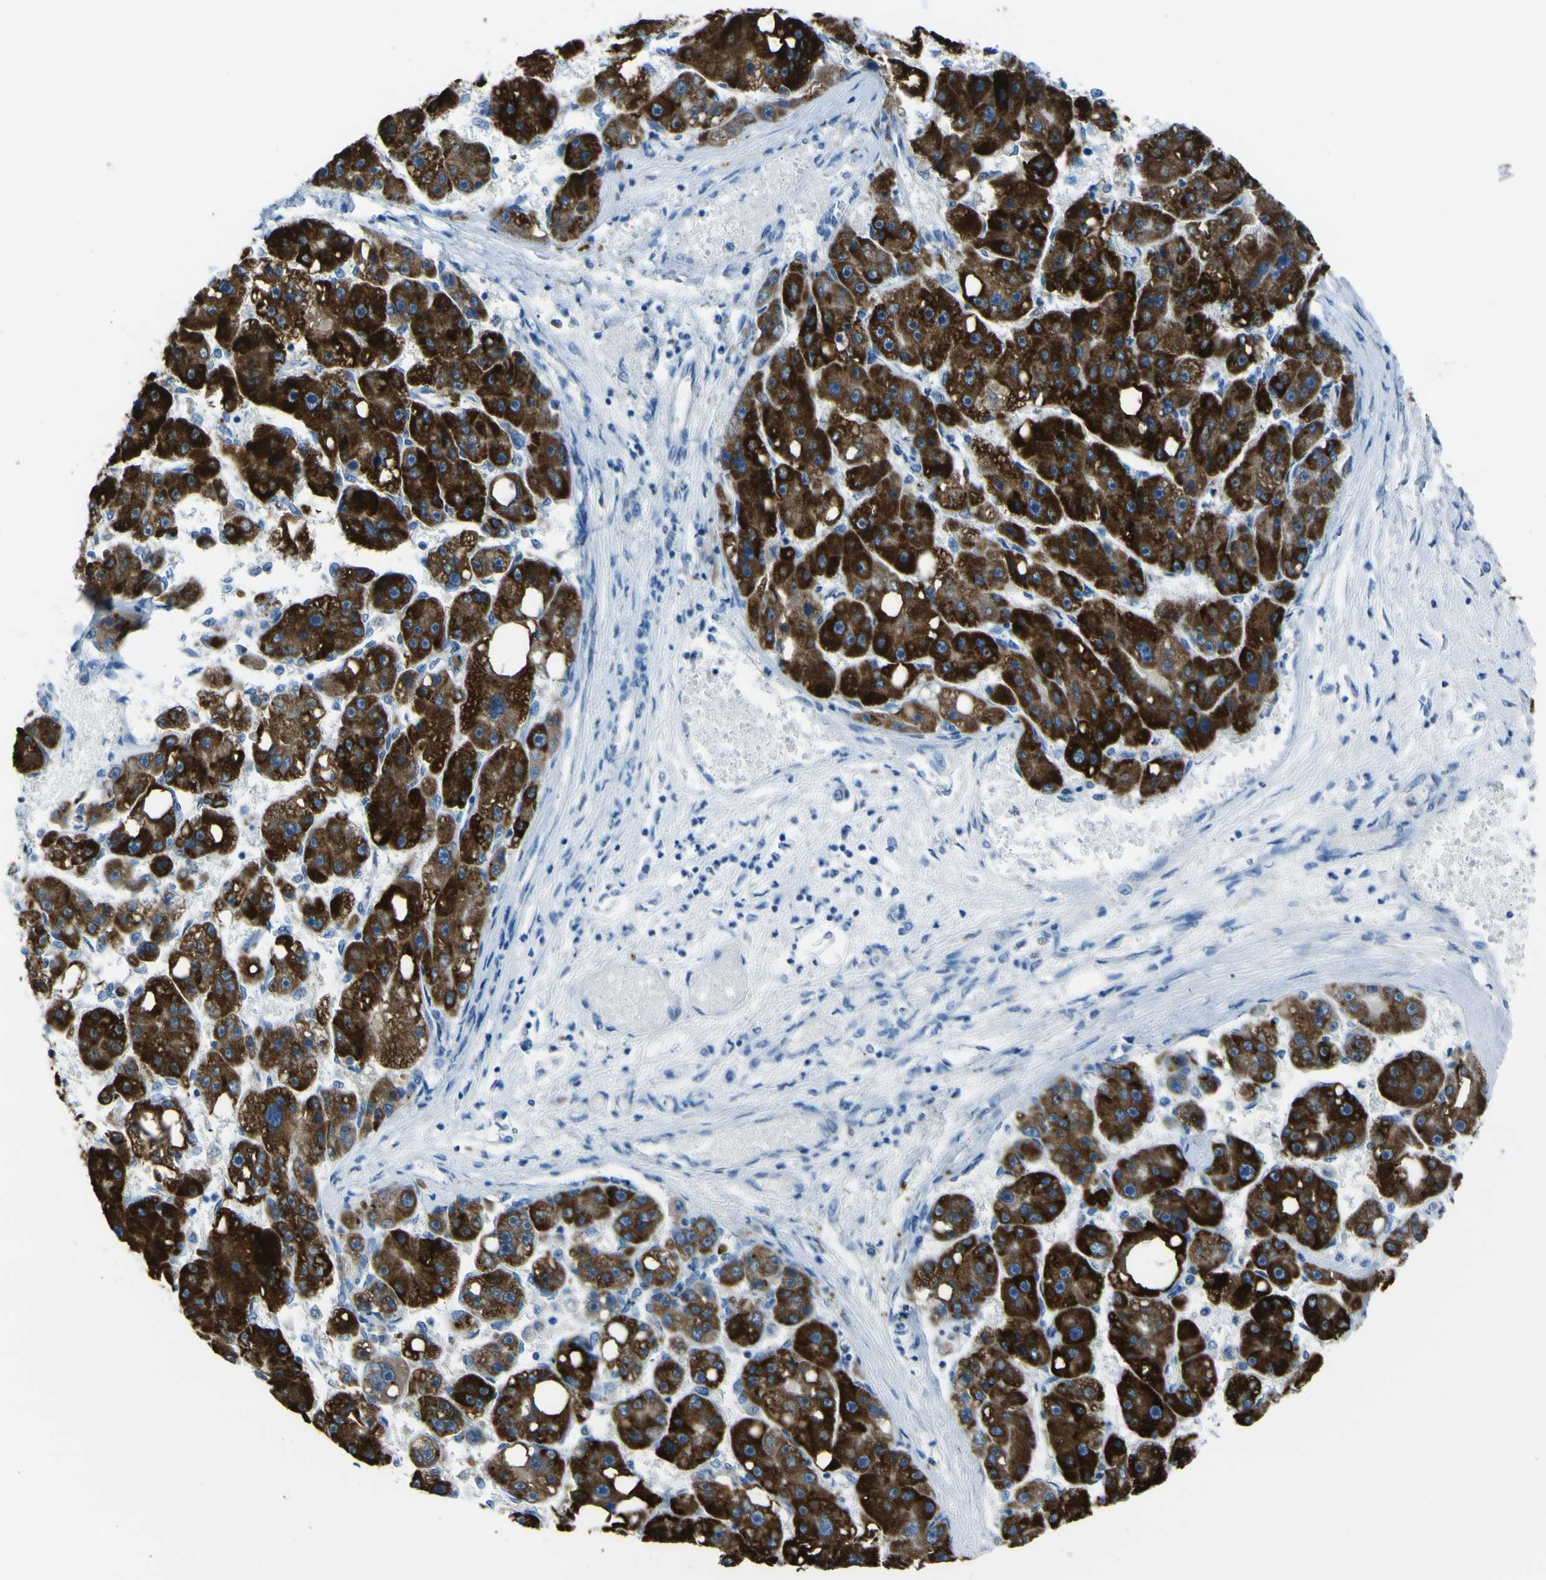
{"staining": {"intensity": "strong", "quantity": ">75%", "location": "cytoplasmic/membranous"}, "tissue": "liver cancer", "cell_type": "Tumor cells", "image_type": "cancer", "snomed": [{"axis": "morphology", "description": "Carcinoma, Hepatocellular, NOS"}, {"axis": "topography", "description": "Liver"}], "caption": "Immunohistochemistry histopathology image of hepatocellular carcinoma (liver) stained for a protein (brown), which exhibits high levels of strong cytoplasmic/membranous expression in about >75% of tumor cells.", "gene": "ACSL1", "patient": {"sex": "female", "age": 61}}